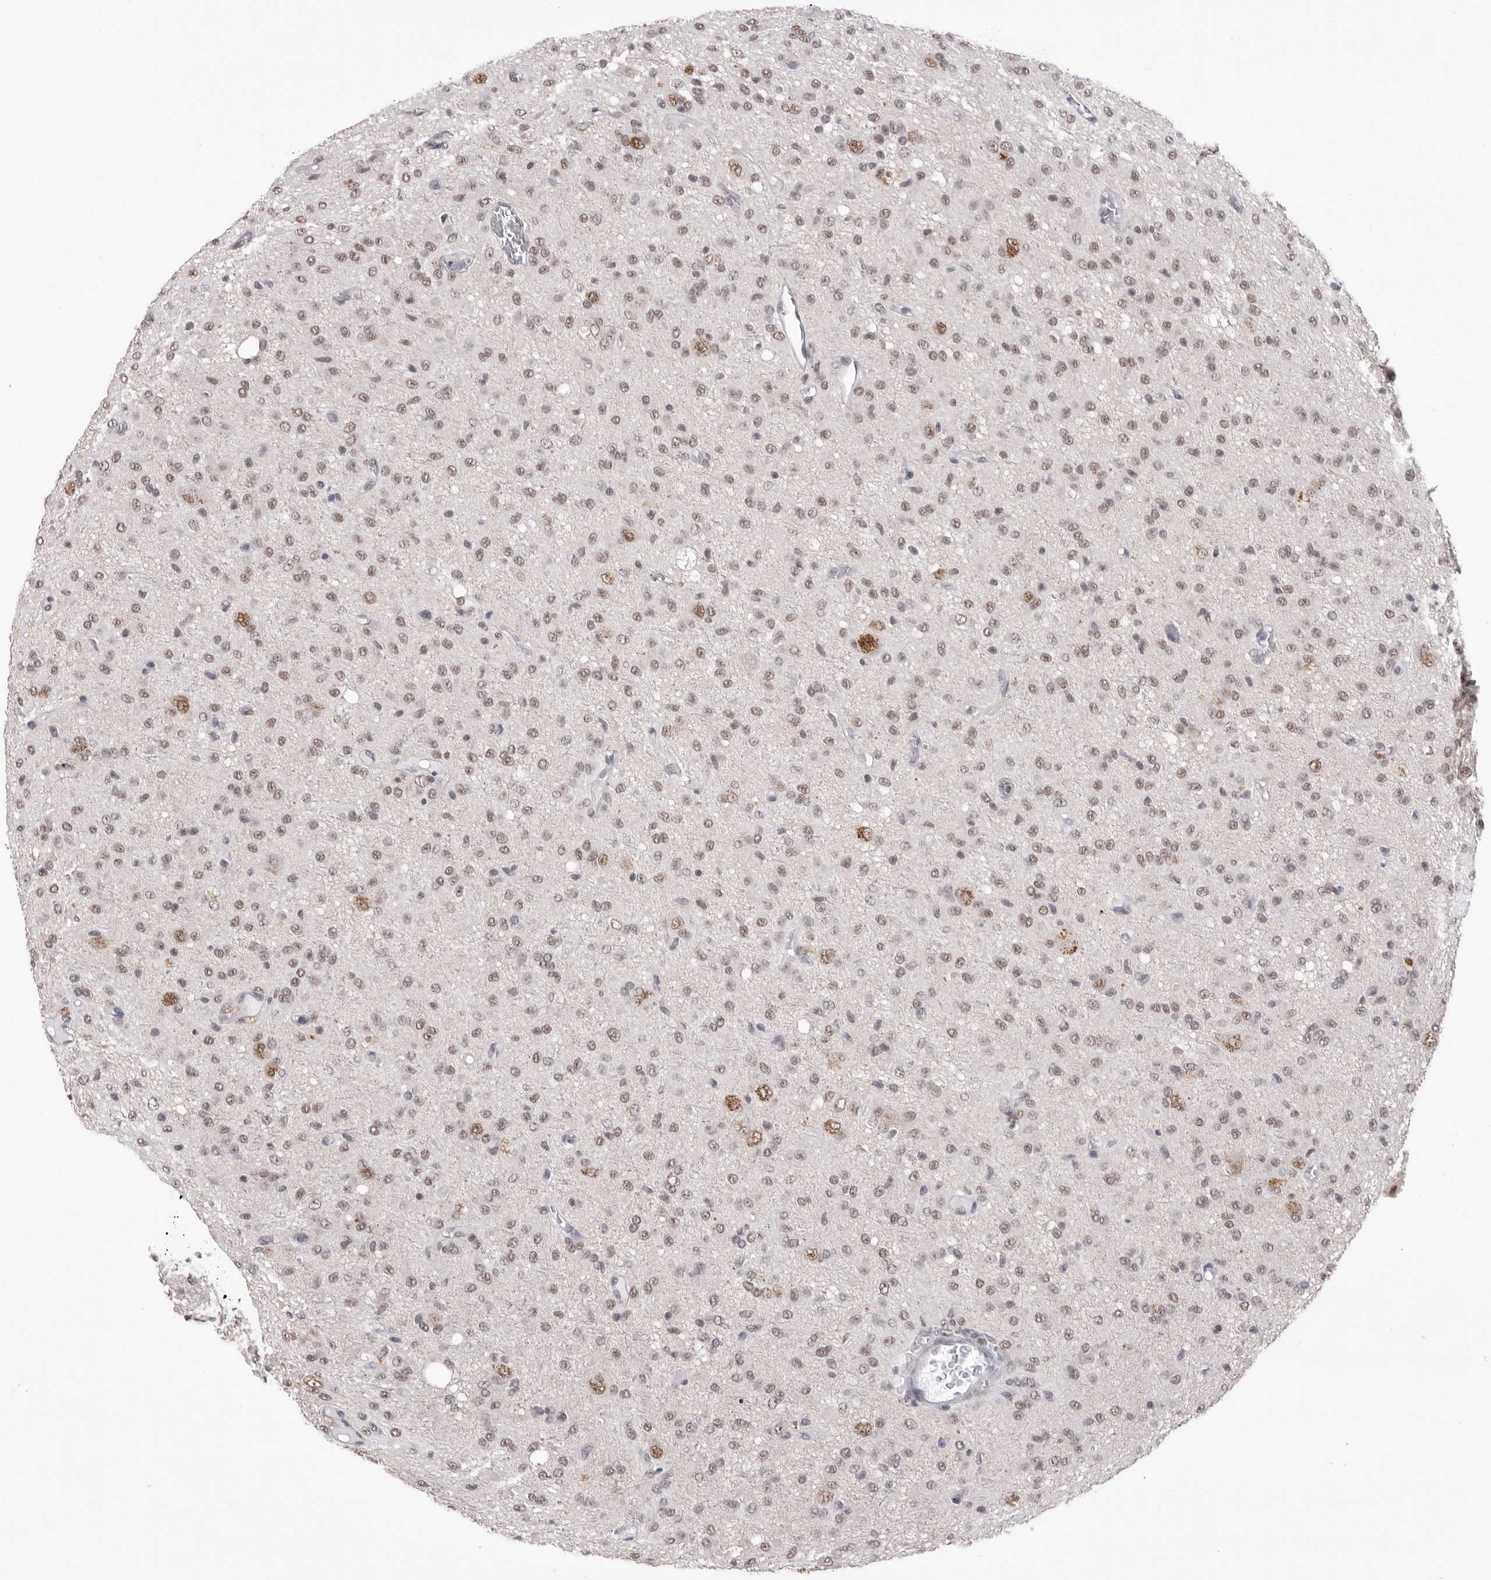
{"staining": {"intensity": "weak", "quantity": "25%-75%", "location": "nuclear"}, "tissue": "glioma", "cell_type": "Tumor cells", "image_type": "cancer", "snomed": [{"axis": "morphology", "description": "Glioma, malignant, High grade"}, {"axis": "topography", "description": "Brain"}], "caption": "A photomicrograph of human malignant glioma (high-grade) stained for a protein exhibits weak nuclear brown staining in tumor cells.", "gene": "BCLAF3", "patient": {"sex": "female", "age": 59}}